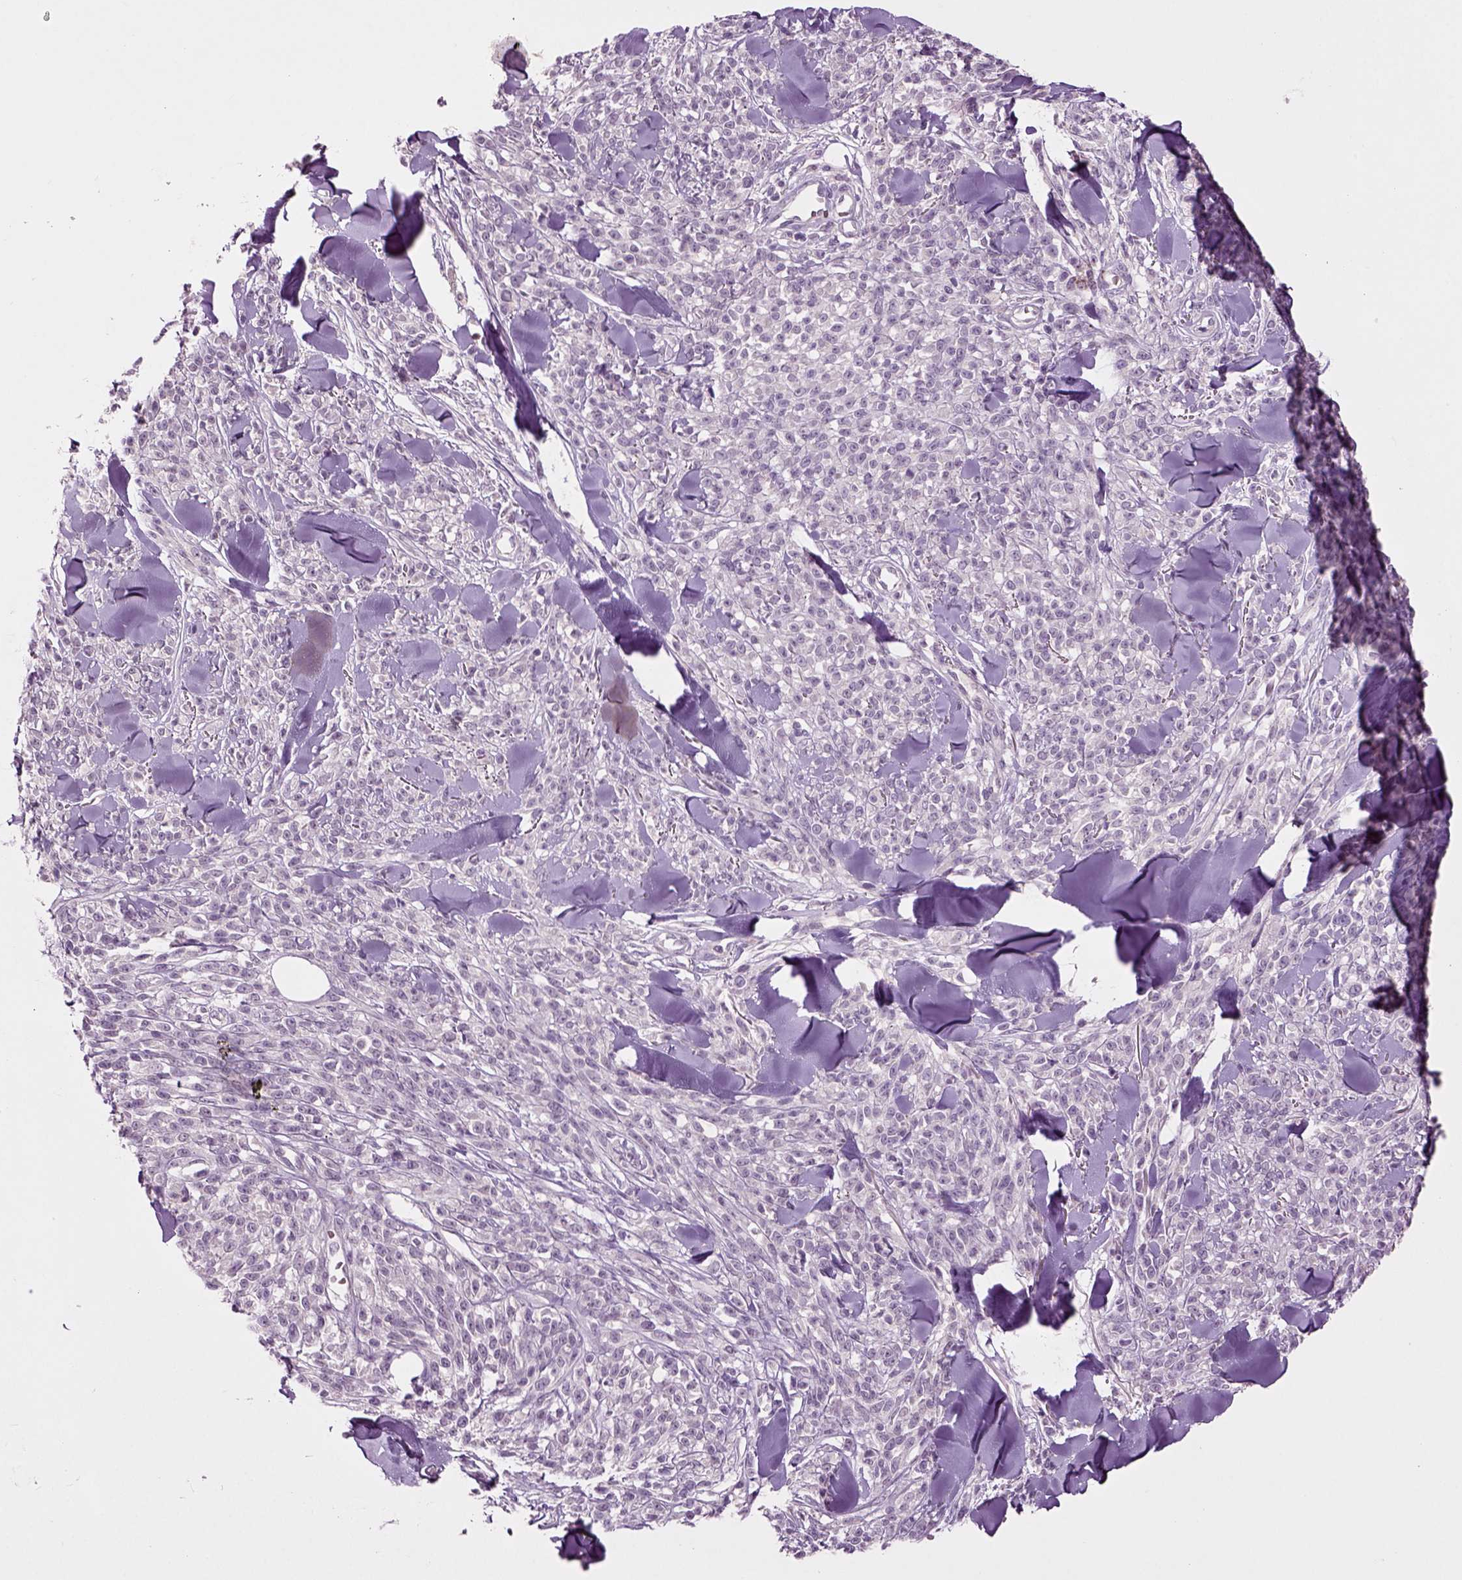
{"staining": {"intensity": "negative", "quantity": "none", "location": "none"}, "tissue": "melanoma", "cell_type": "Tumor cells", "image_type": "cancer", "snomed": [{"axis": "morphology", "description": "Malignant melanoma, NOS"}, {"axis": "topography", "description": "Skin"}, {"axis": "topography", "description": "Skin of trunk"}], "caption": "IHC histopathology image of human melanoma stained for a protein (brown), which exhibits no staining in tumor cells. (DAB (3,3'-diaminobenzidine) immunohistochemistry (IHC), high magnification).", "gene": "SLC17A6", "patient": {"sex": "male", "age": 74}}